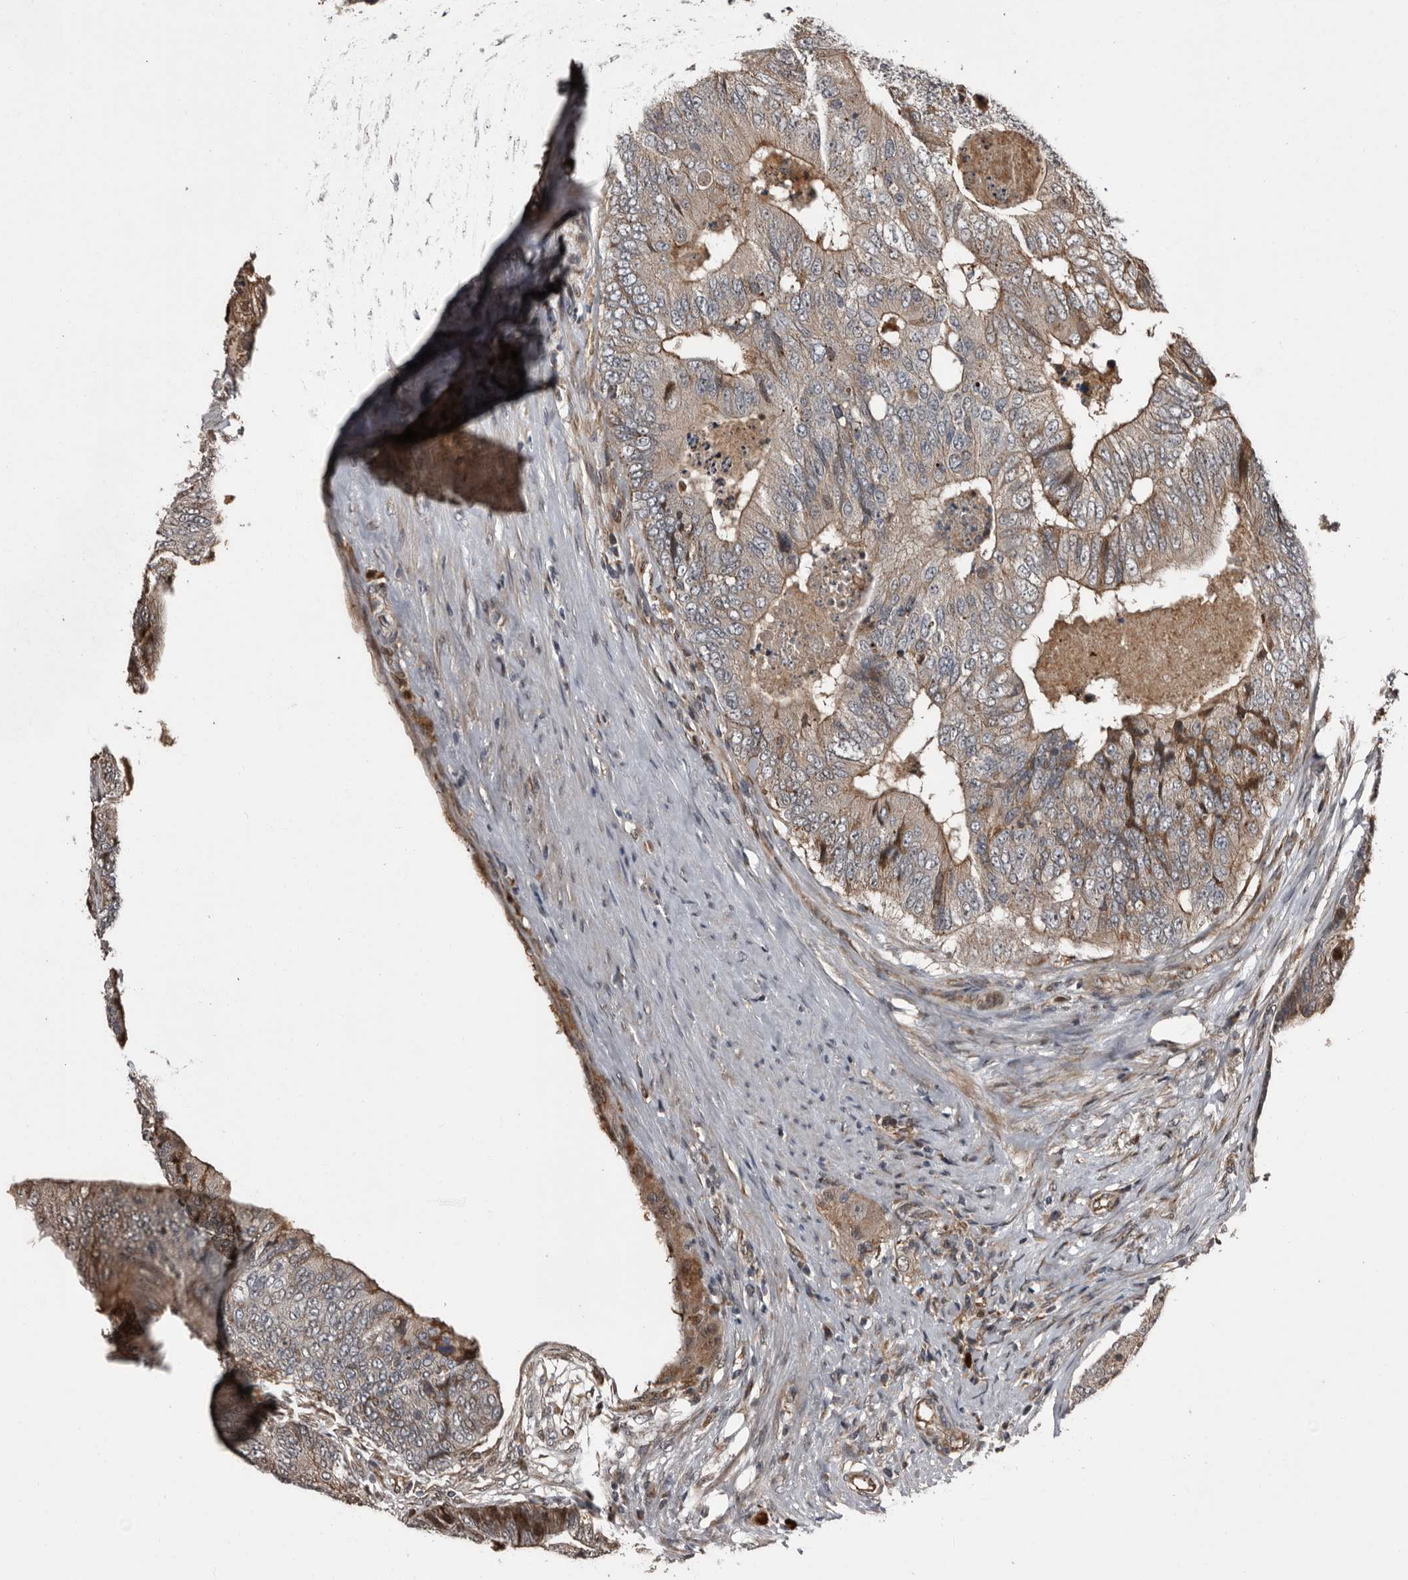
{"staining": {"intensity": "weak", "quantity": ">75%", "location": "cytoplasmic/membranous"}, "tissue": "colorectal cancer", "cell_type": "Tumor cells", "image_type": "cancer", "snomed": [{"axis": "morphology", "description": "Adenocarcinoma, NOS"}, {"axis": "topography", "description": "Colon"}], "caption": "Tumor cells display low levels of weak cytoplasmic/membranous staining in about >75% of cells in human adenocarcinoma (colorectal). (DAB (3,3'-diaminobenzidine) IHC, brown staining for protein, blue staining for nuclei).", "gene": "SERTAD4", "patient": {"sex": "female", "age": 67}}